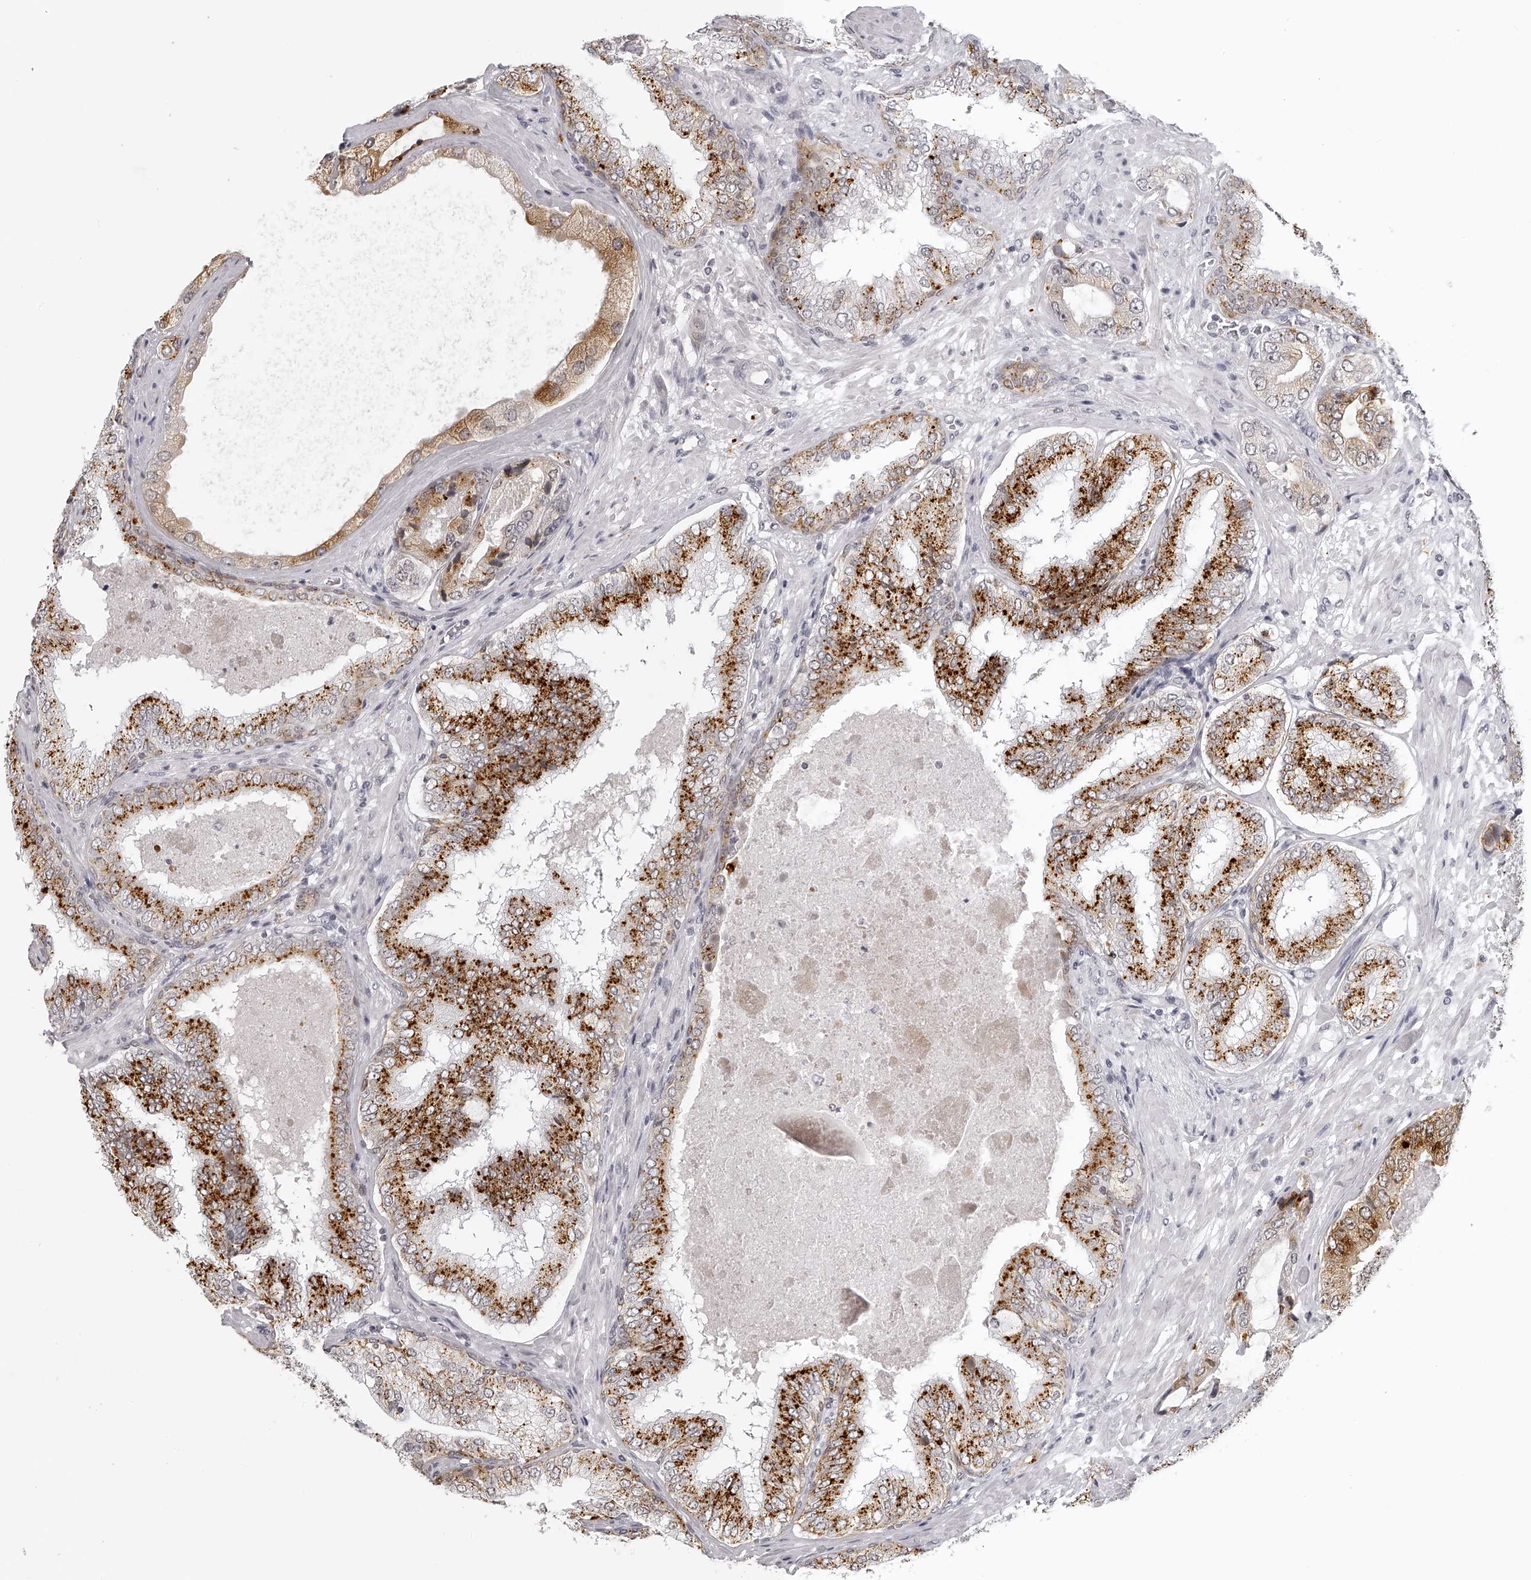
{"staining": {"intensity": "strong", "quantity": "25%-75%", "location": "cytoplasmic/membranous"}, "tissue": "prostate cancer", "cell_type": "Tumor cells", "image_type": "cancer", "snomed": [{"axis": "morphology", "description": "Normal tissue, NOS"}, {"axis": "morphology", "description": "Adenocarcinoma, High grade"}, {"axis": "topography", "description": "Prostate"}, {"axis": "topography", "description": "Peripheral nerve tissue"}], "caption": "The histopathology image displays staining of prostate cancer, revealing strong cytoplasmic/membranous protein staining (brown color) within tumor cells.", "gene": "RNF220", "patient": {"sex": "male", "age": 59}}